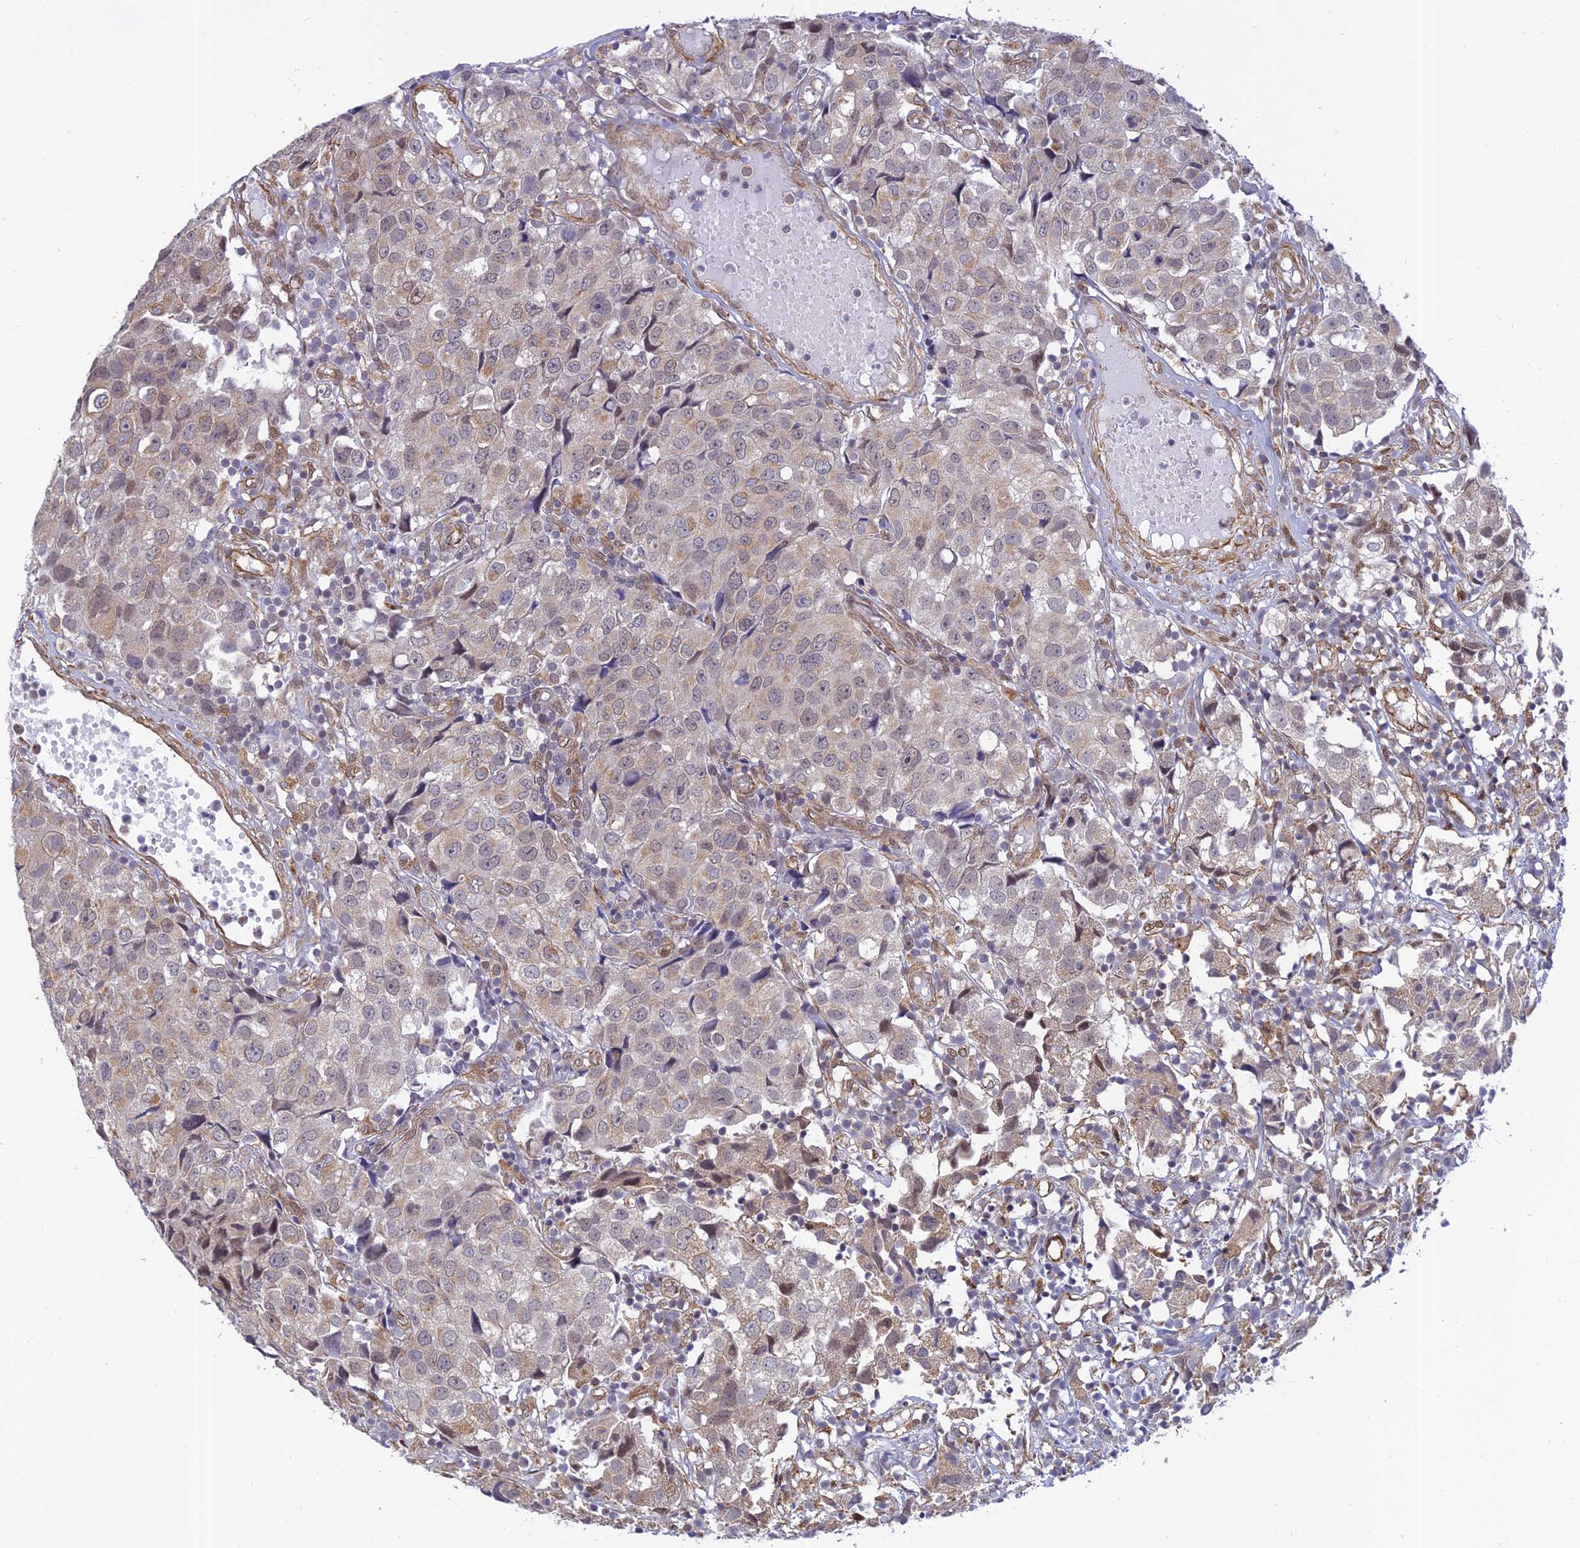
{"staining": {"intensity": "weak", "quantity": "<25%", "location": "cytoplasmic/membranous,nuclear"}, "tissue": "urothelial cancer", "cell_type": "Tumor cells", "image_type": "cancer", "snomed": [{"axis": "morphology", "description": "Urothelial carcinoma, High grade"}, {"axis": "topography", "description": "Urinary bladder"}], "caption": "High magnification brightfield microscopy of high-grade urothelial carcinoma stained with DAB (brown) and counterstained with hematoxylin (blue): tumor cells show no significant expression.", "gene": "PAGR1", "patient": {"sex": "female", "age": 75}}